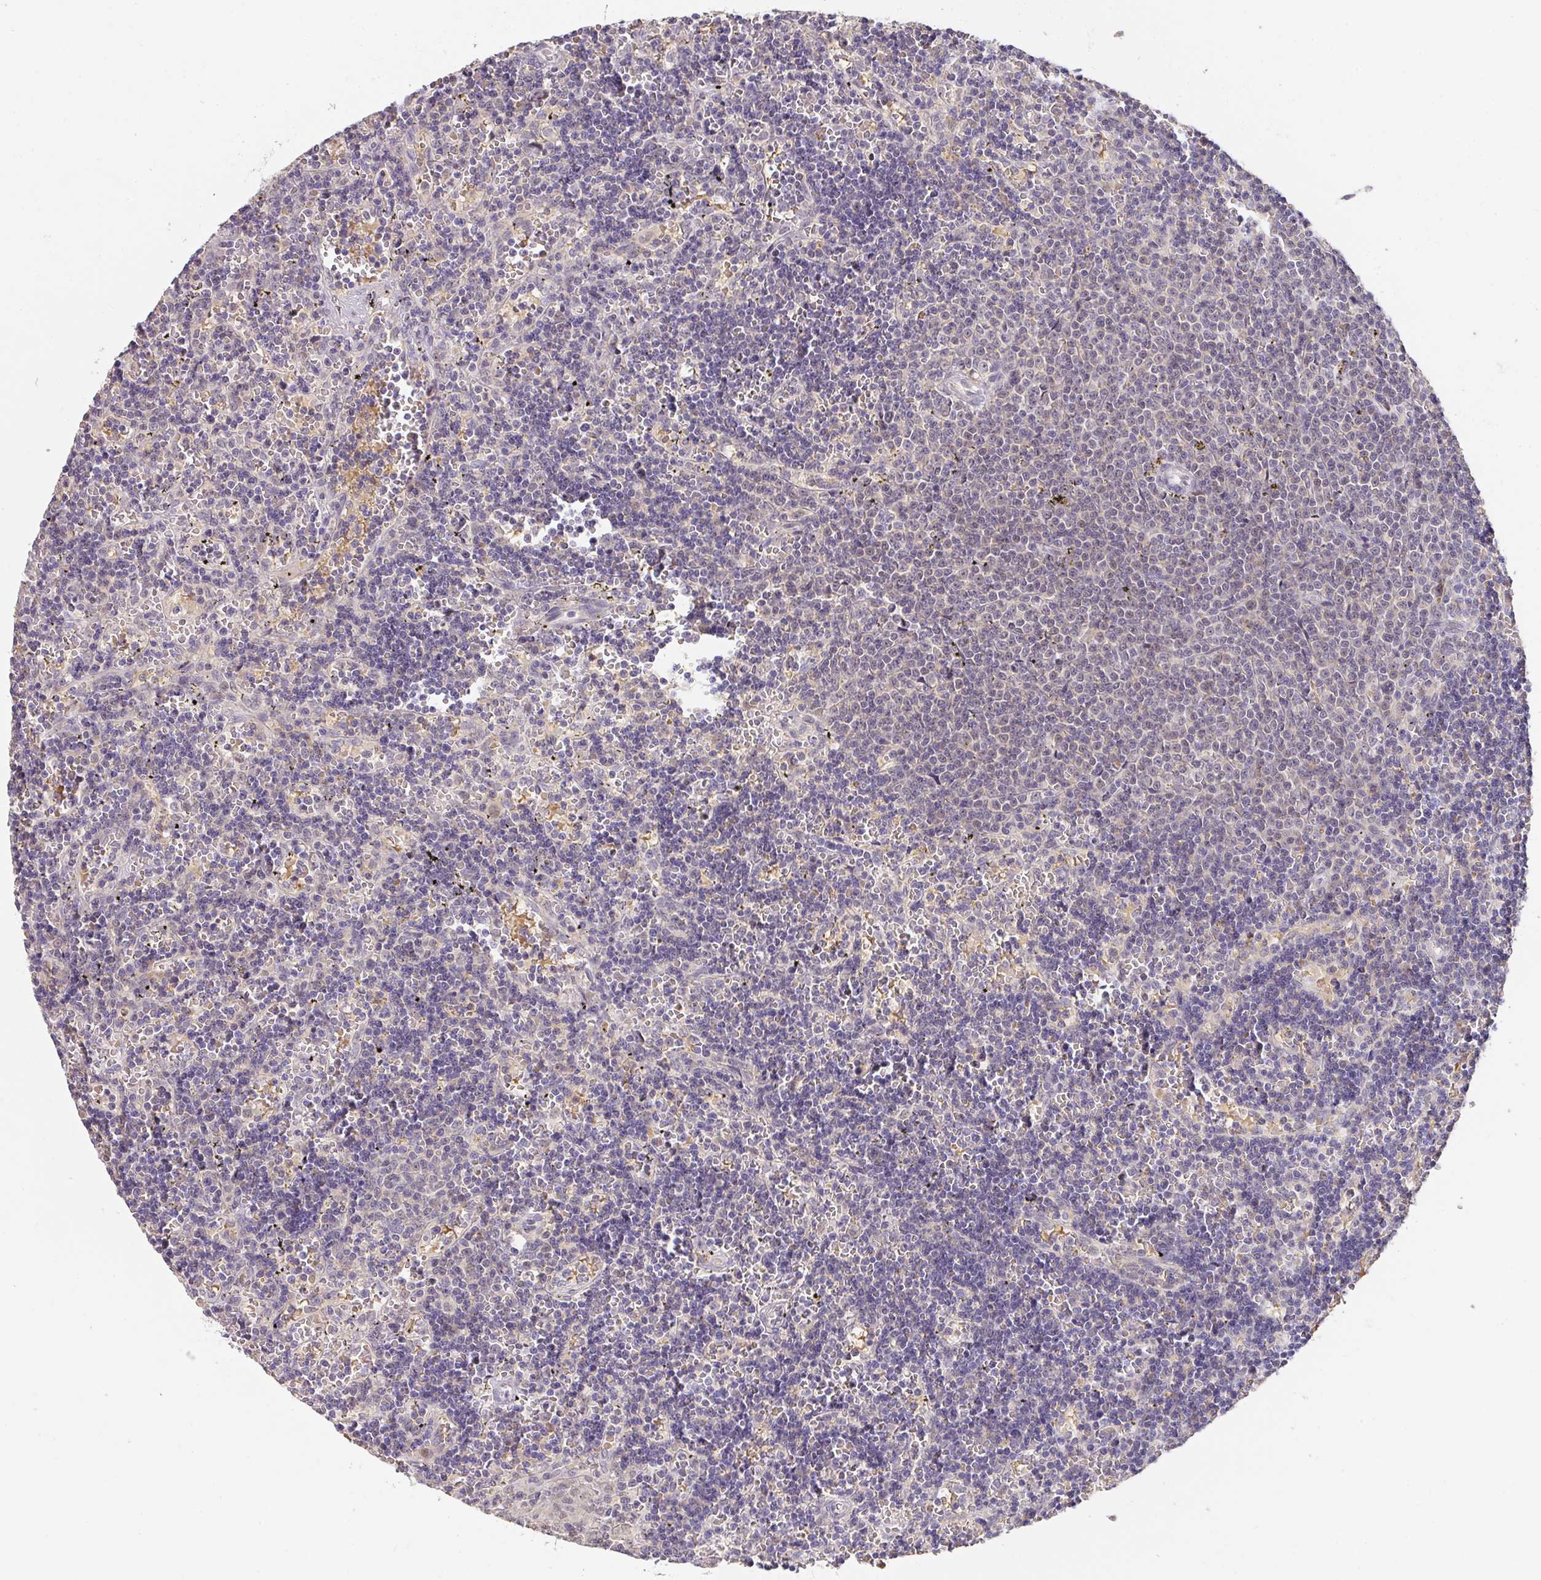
{"staining": {"intensity": "weak", "quantity": "<25%", "location": "nuclear"}, "tissue": "lymphoma", "cell_type": "Tumor cells", "image_type": "cancer", "snomed": [{"axis": "morphology", "description": "Malignant lymphoma, non-Hodgkin's type, Low grade"}, {"axis": "topography", "description": "Spleen"}], "caption": "The photomicrograph exhibits no significant staining in tumor cells of lymphoma. (Immunohistochemistry (ihc), brightfield microscopy, high magnification).", "gene": "FOXN4", "patient": {"sex": "male", "age": 60}}